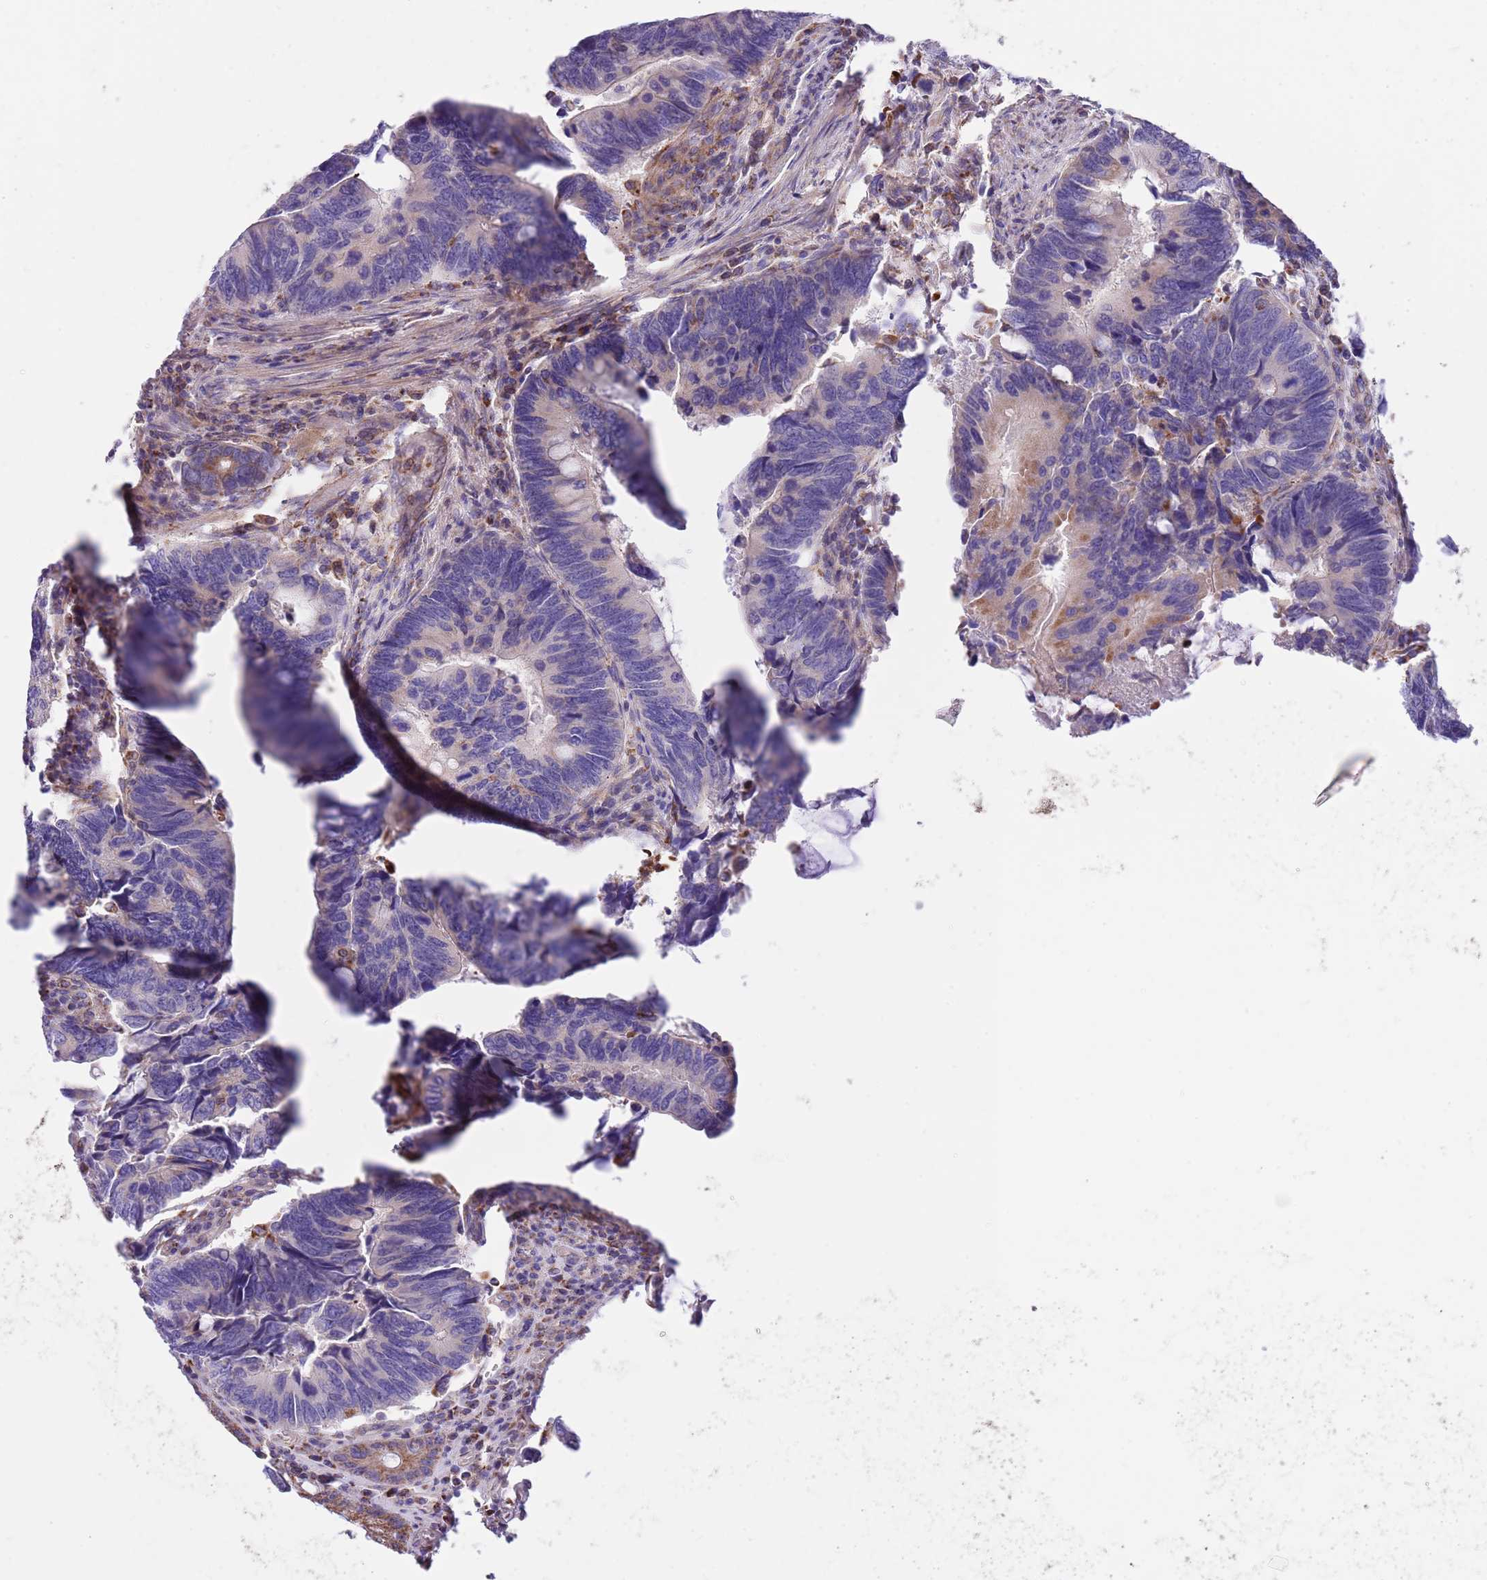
{"staining": {"intensity": "moderate", "quantity": "<25%", "location": "cytoplasmic/membranous"}, "tissue": "colorectal cancer", "cell_type": "Tumor cells", "image_type": "cancer", "snomed": [{"axis": "morphology", "description": "Adenocarcinoma, NOS"}, {"axis": "topography", "description": "Colon"}], "caption": "A high-resolution micrograph shows immunohistochemistry (IHC) staining of colorectal cancer, which displays moderate cytoplasmic/membranous positivity in about <25% of tumor cells.", "gene": "SS18L2", "patient": {"sex": "male", "age": 87}}